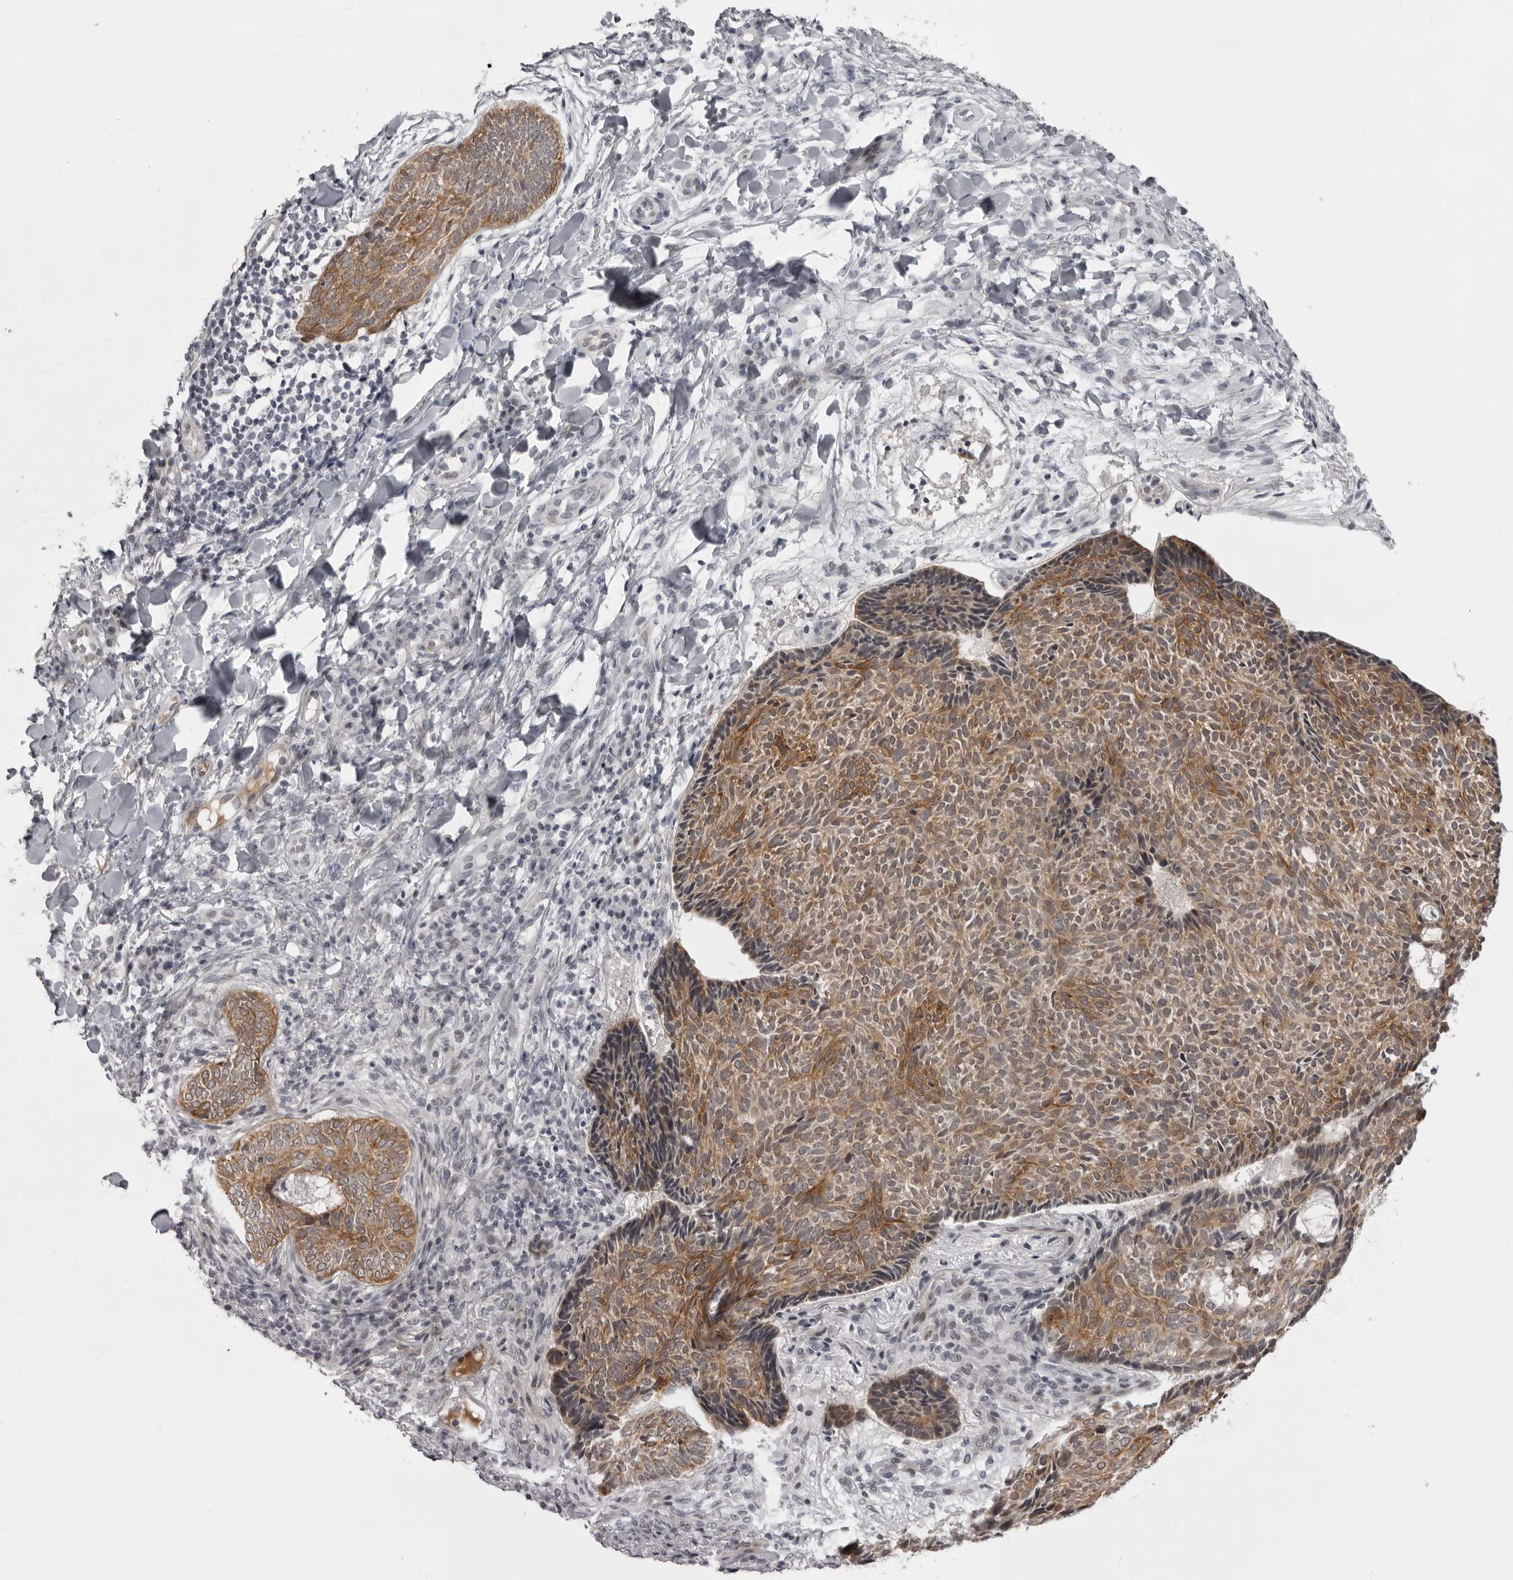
{"staining": {"intensity": "moderate", "quantity": ">75%", "location": "cytoplasmic/membranous"}, "tissue": "skin cancer", "cell_type": "Tumor cells", "image_type": "cancer", "snomed": [{"axis": "morphology", "description": "Normal tissue, NOS"}, {"axis": "morphology", "description": "Basal cell carcinoma"}, {"axis": "topography", "description": "Skin"}], "caption": "Tumor cells exhibit medium levels of moderate cytoplasmic/membranous positivity in about >75% of cells in basal cell carcinoma (skin).", "gene": "NUDT18", "patient": {"sex": "male", "age": 50}}